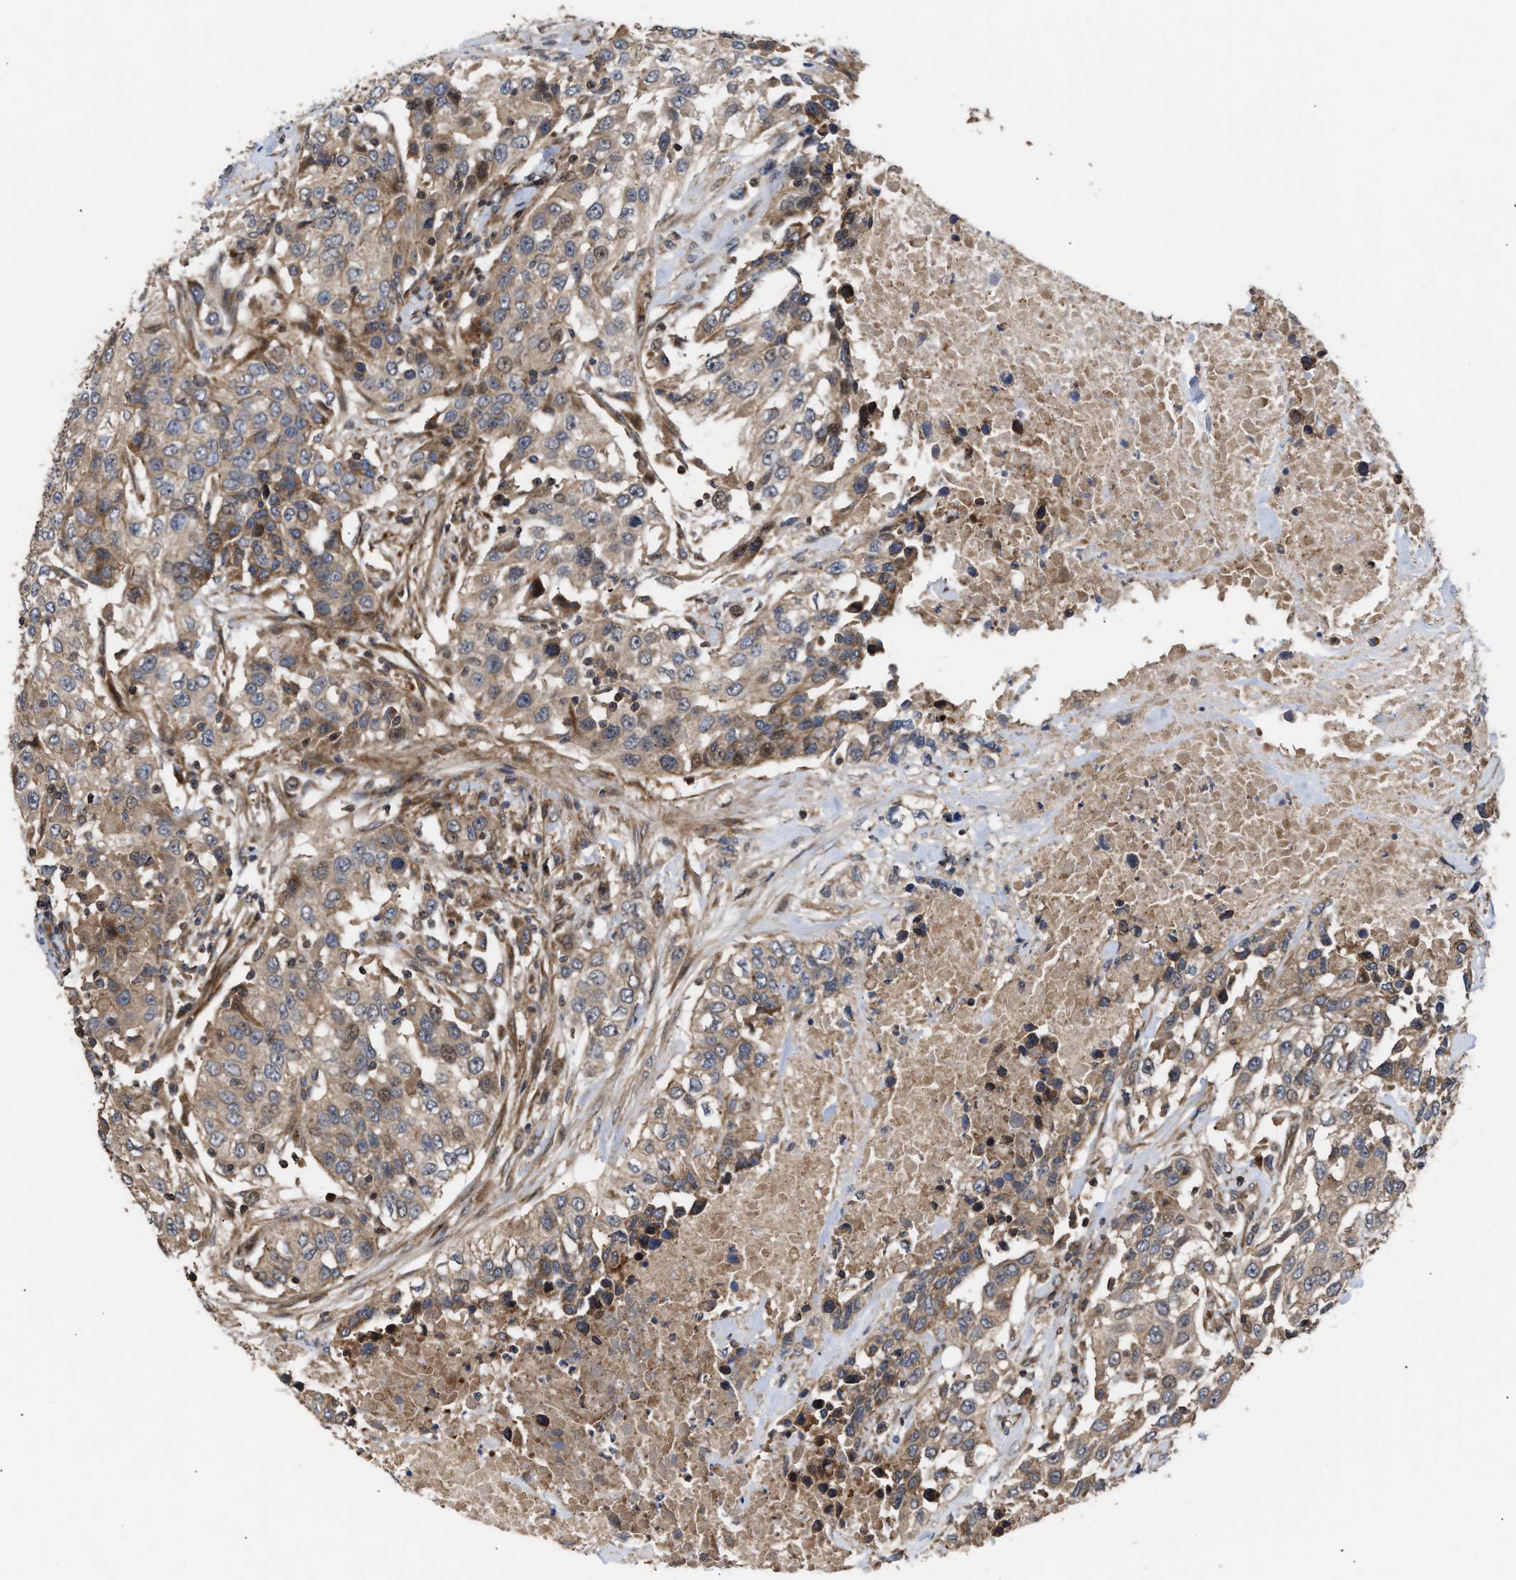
{"staining": {"intensity": "weak", "quantity": ">75%", "location": "cytoplasmic/membranous"}, "tissue": "urothelial cancer", "cell_type": "Tumor cells", "image_type": "cancer", "snomed": [{"axis": "morphology", "description": "Urothelial carcinoma, High grade"}, {"axis": "topography", "description": "Urinary bladder"}], "caption": "High-grade urothelial carcinoma tissue demonstrates weak cytoplasmic/membranous positivity in about >75% of tumor cells", "gene": "STAU1", "patient": {"sex": "female", "age": 80}}